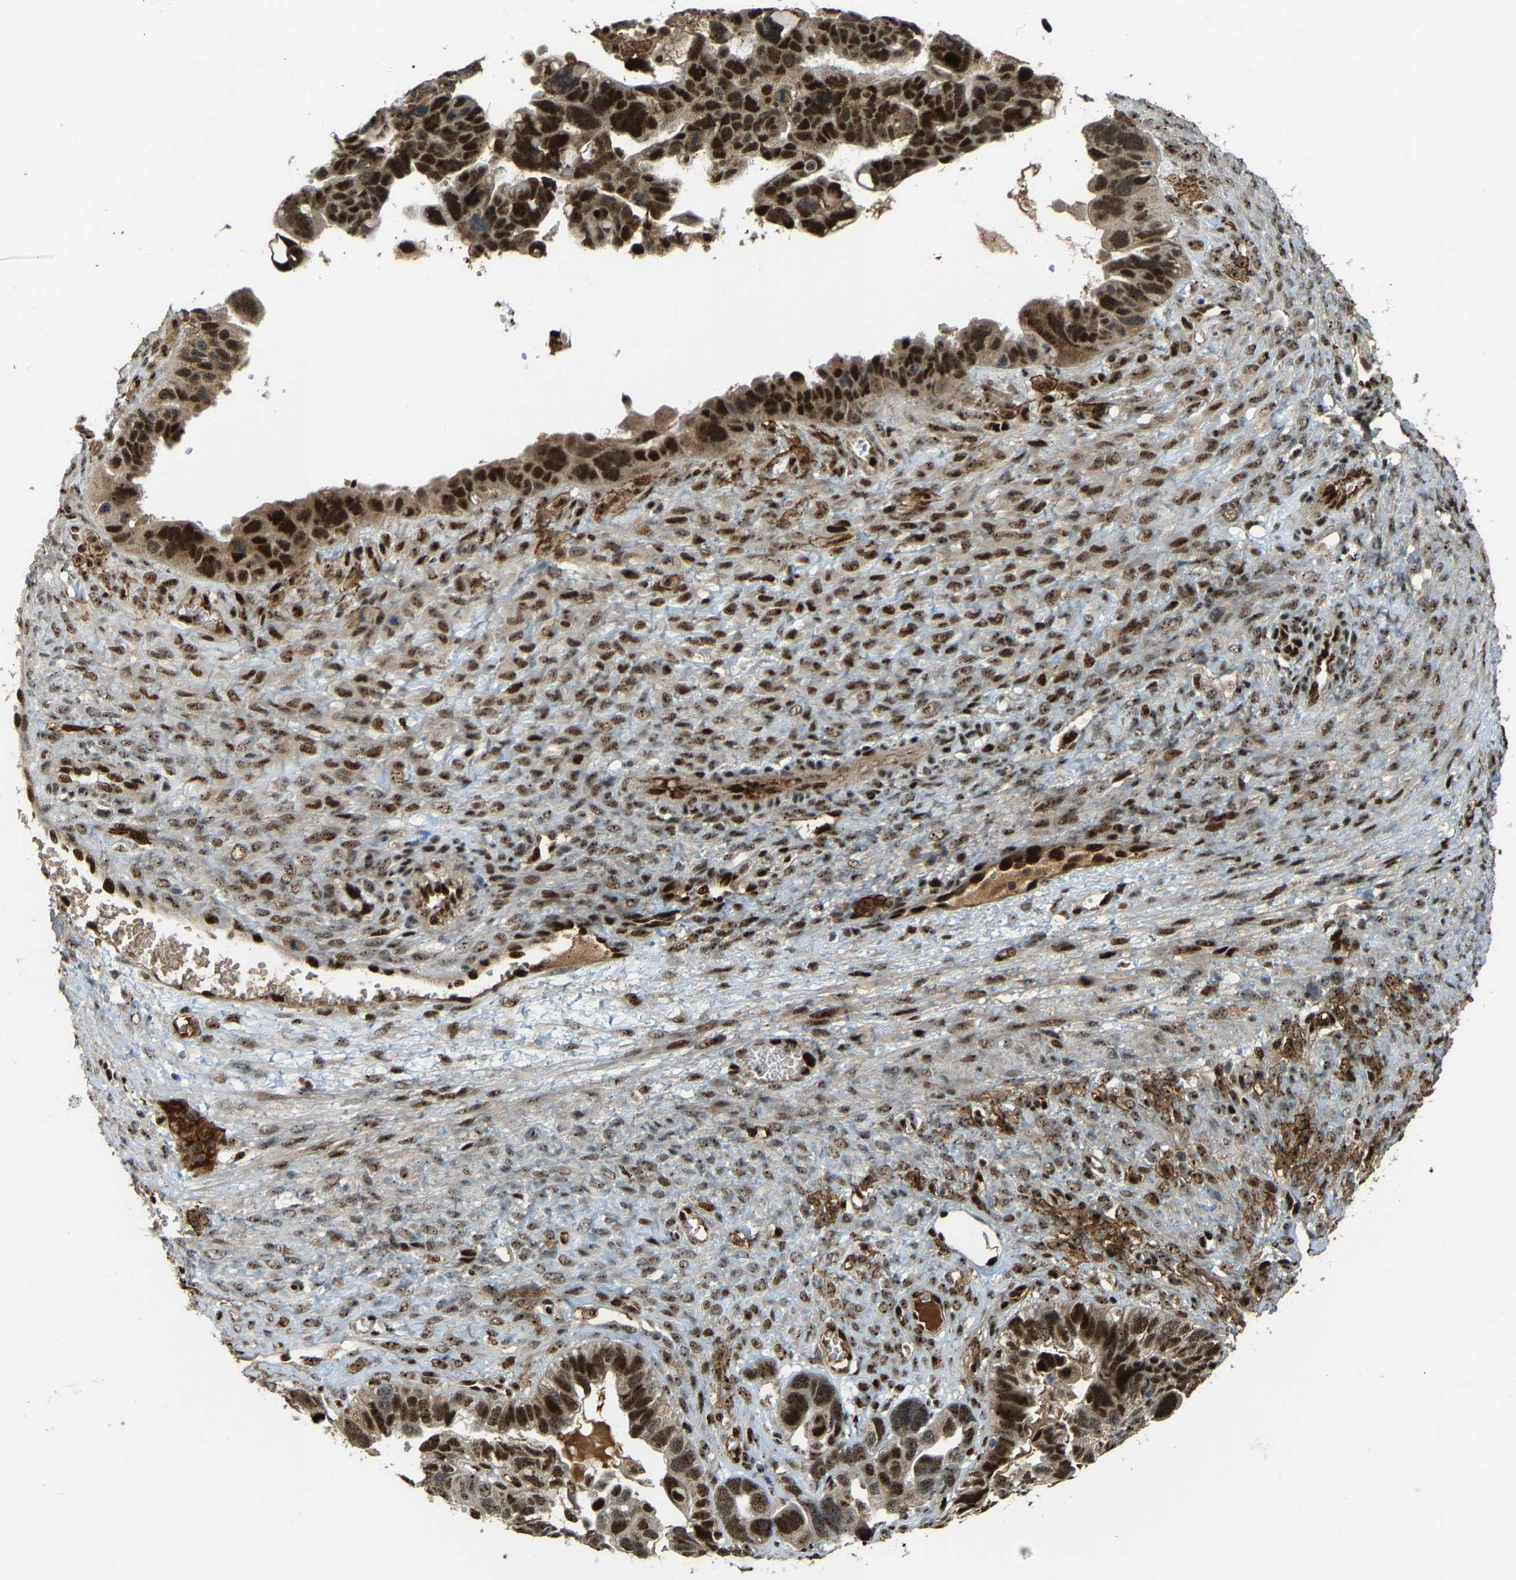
{"staining": {"intensity": "strong", "quantity": ">75%", "location": "cytoplasmic/membranous,nuclear"}, "tissue": "ovarian cancer", "cell_type": "Tumor cells", "image_type": "cancer", "snomed": [{"axis": "morphology", "description": "Cystadenocarcinoma, serous, NOS"}, {"axis": "topography", "description": "Ovary"}], "caption": "Ovarian cancer (serous cystadenocarcinoma) stained for a protein (brown) reveals strong cytoplasmic/membranous and nuclear positive staining in approximately >75% of tumor cells.", "gene": "ZNF687", "patient": {"sex": "female", "age": 79}}